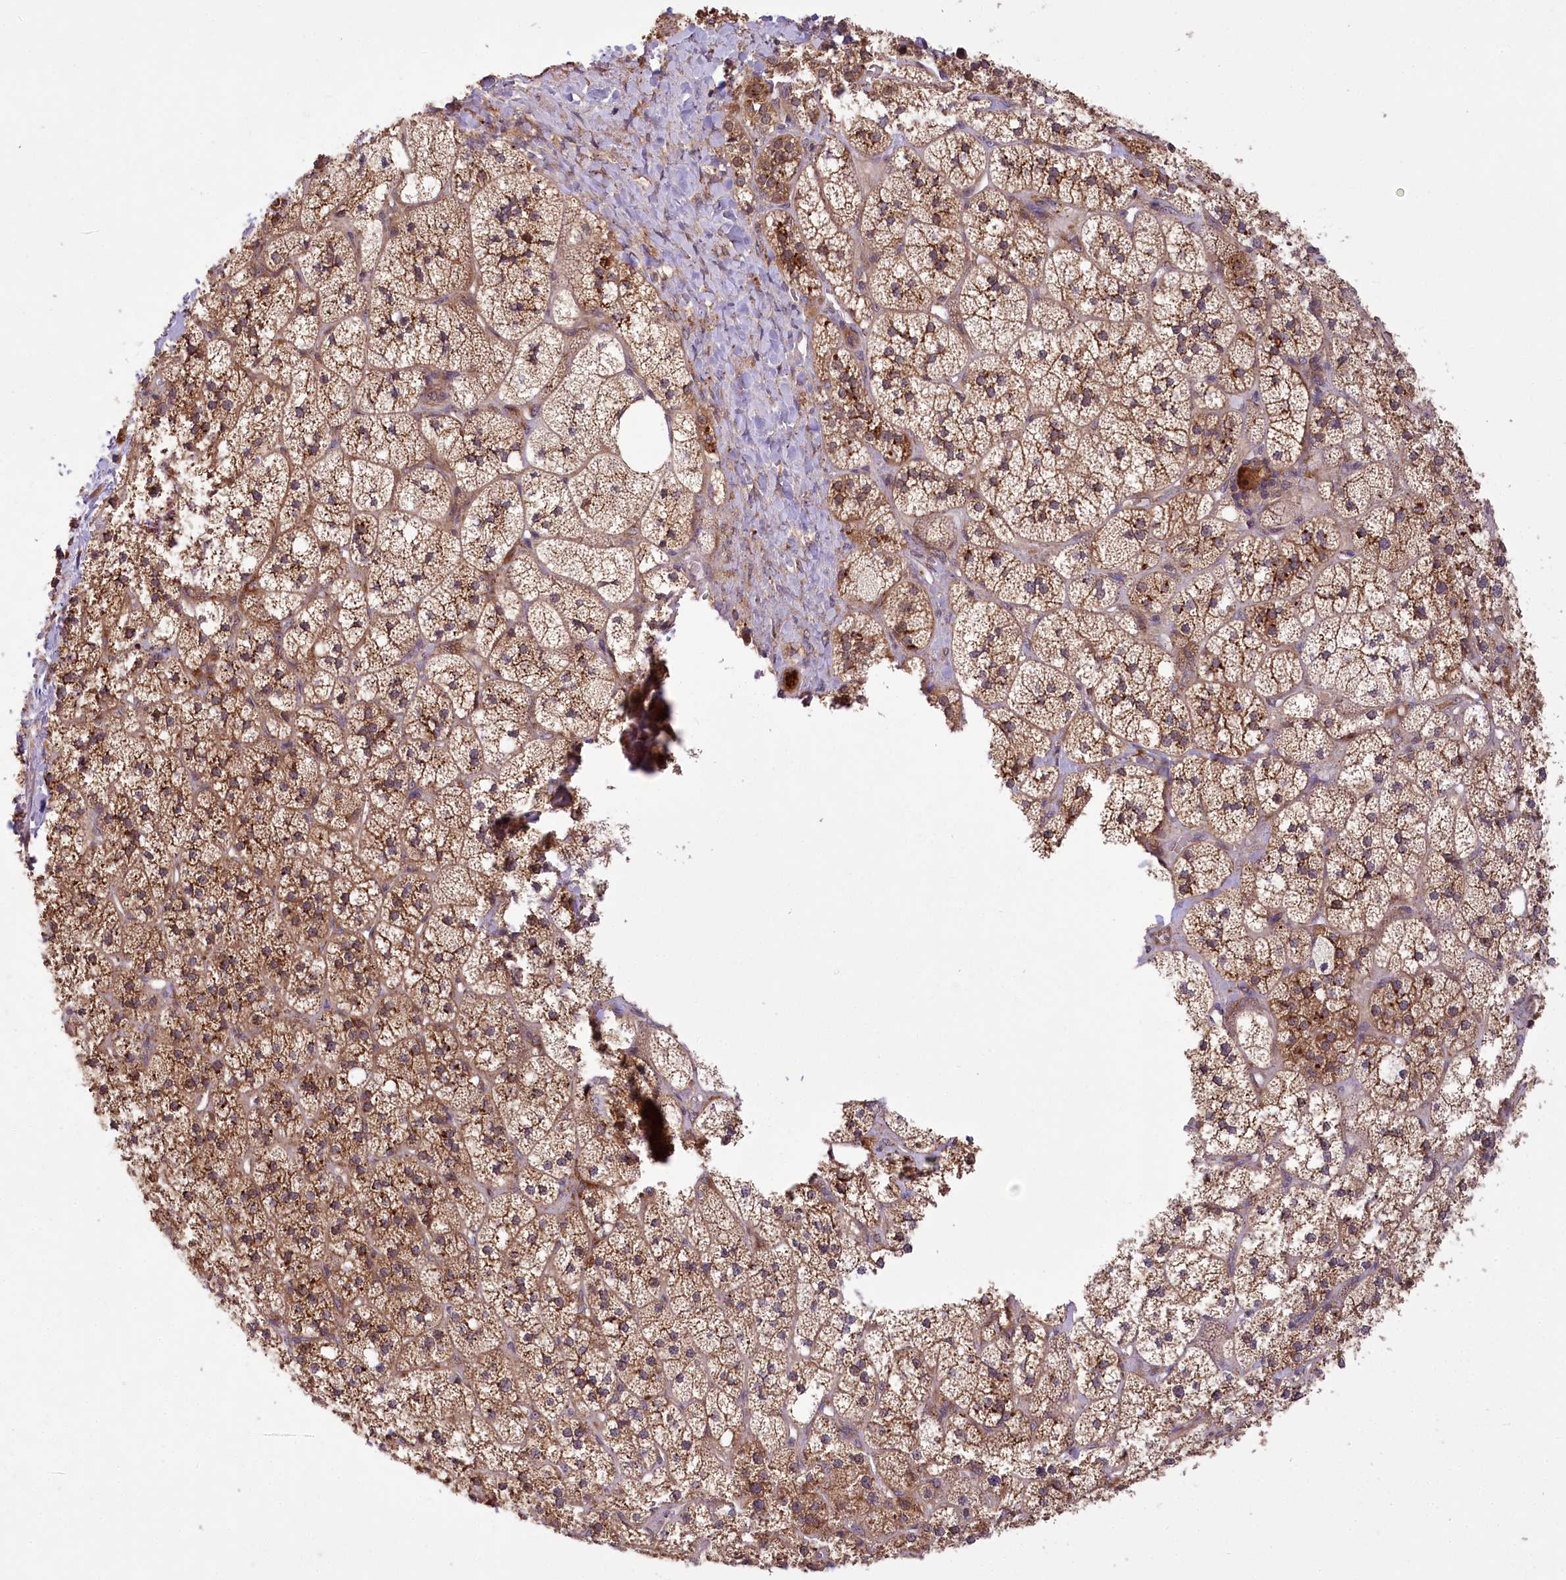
{"staining": {"intensity": "strong", "quantity": ">75%", "location": "cytoplasmic/membranous"}, "tissue": "adrenal gland", "cell_type": "Glandular cells", "image_type": "normal", "snomed": [{"axis": "morphology", "description": "Normal tissue, NOS"}, {"axis": "topography", "description": "Adrenal gland"}], "caption": "Protein expression analysis of normal human adrenal gland reveals strong cytoplasmic/membranous staining in approximately >75% of glandular cells. (Stains: DAB (3,3'-diaminobenzidine) in brown, nuclei in blue, Microscopy: brightfield microscopy at high magnification).", "gene": "CARD19", "patient": {"sex": "male", "age": 61}}